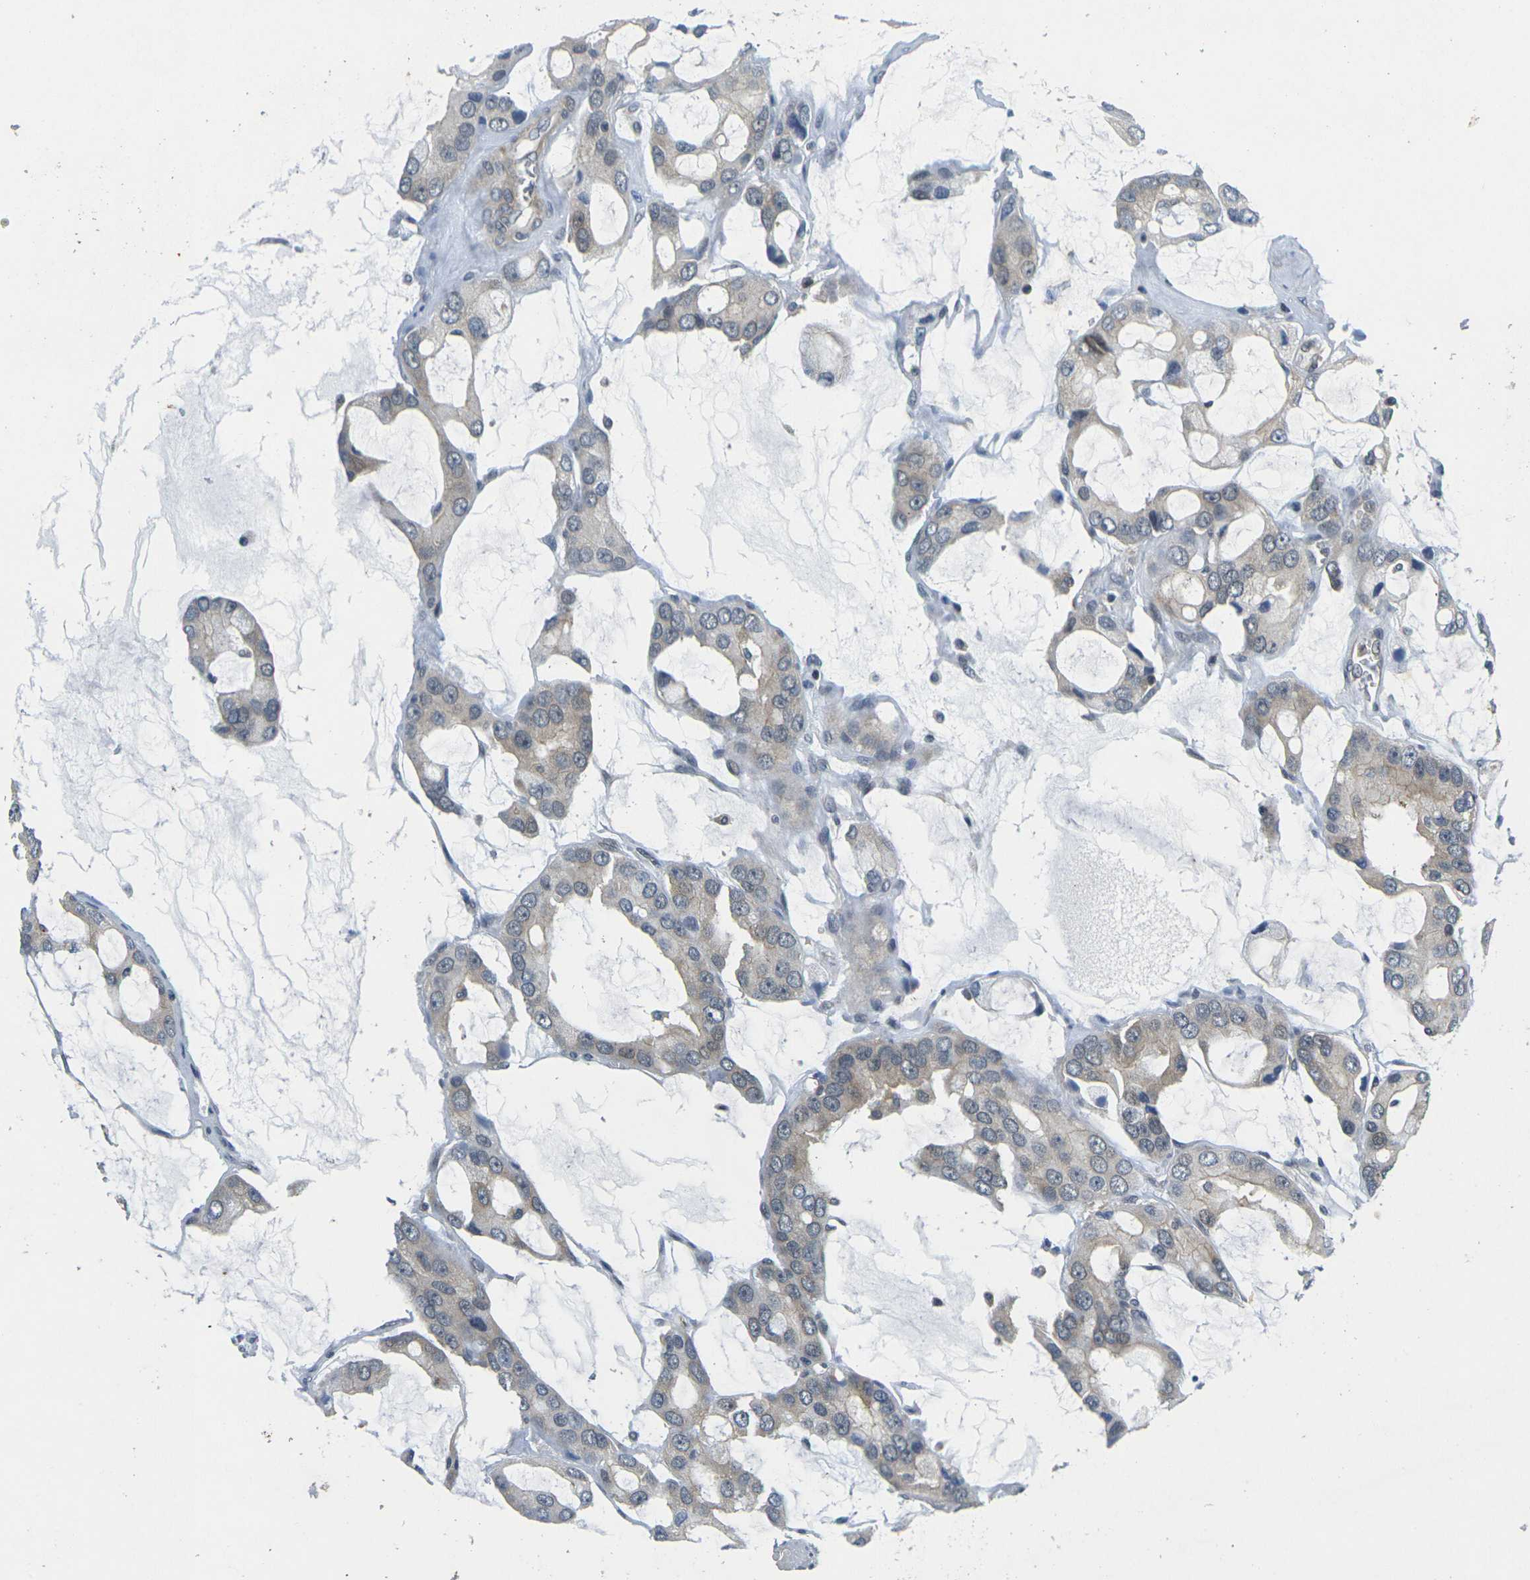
{"staining": {"intensity": "weak", "quantity": ">75%", "location": "cytoplasmic/membranous"}, "tissue": "prostate cancer", "cell_type": "Tumor cells", "image_type": "cancer", "snomed": [{"axis": "morphology", "description": "Adenocarcinoma, High grade"}, {"axis": "topography", "description": "Prostate"}], "caption": "Immunohistochemistry (IHC) of prostate adenocarcinoma (high-grade) demonstrates low levels of weak cytoplasmic/membranous staining in approximately >75% of tumor cells. Nuclei are stained in blue.", "gene": "KCTD10", "patient": {"sex": "male", "age": 67}}